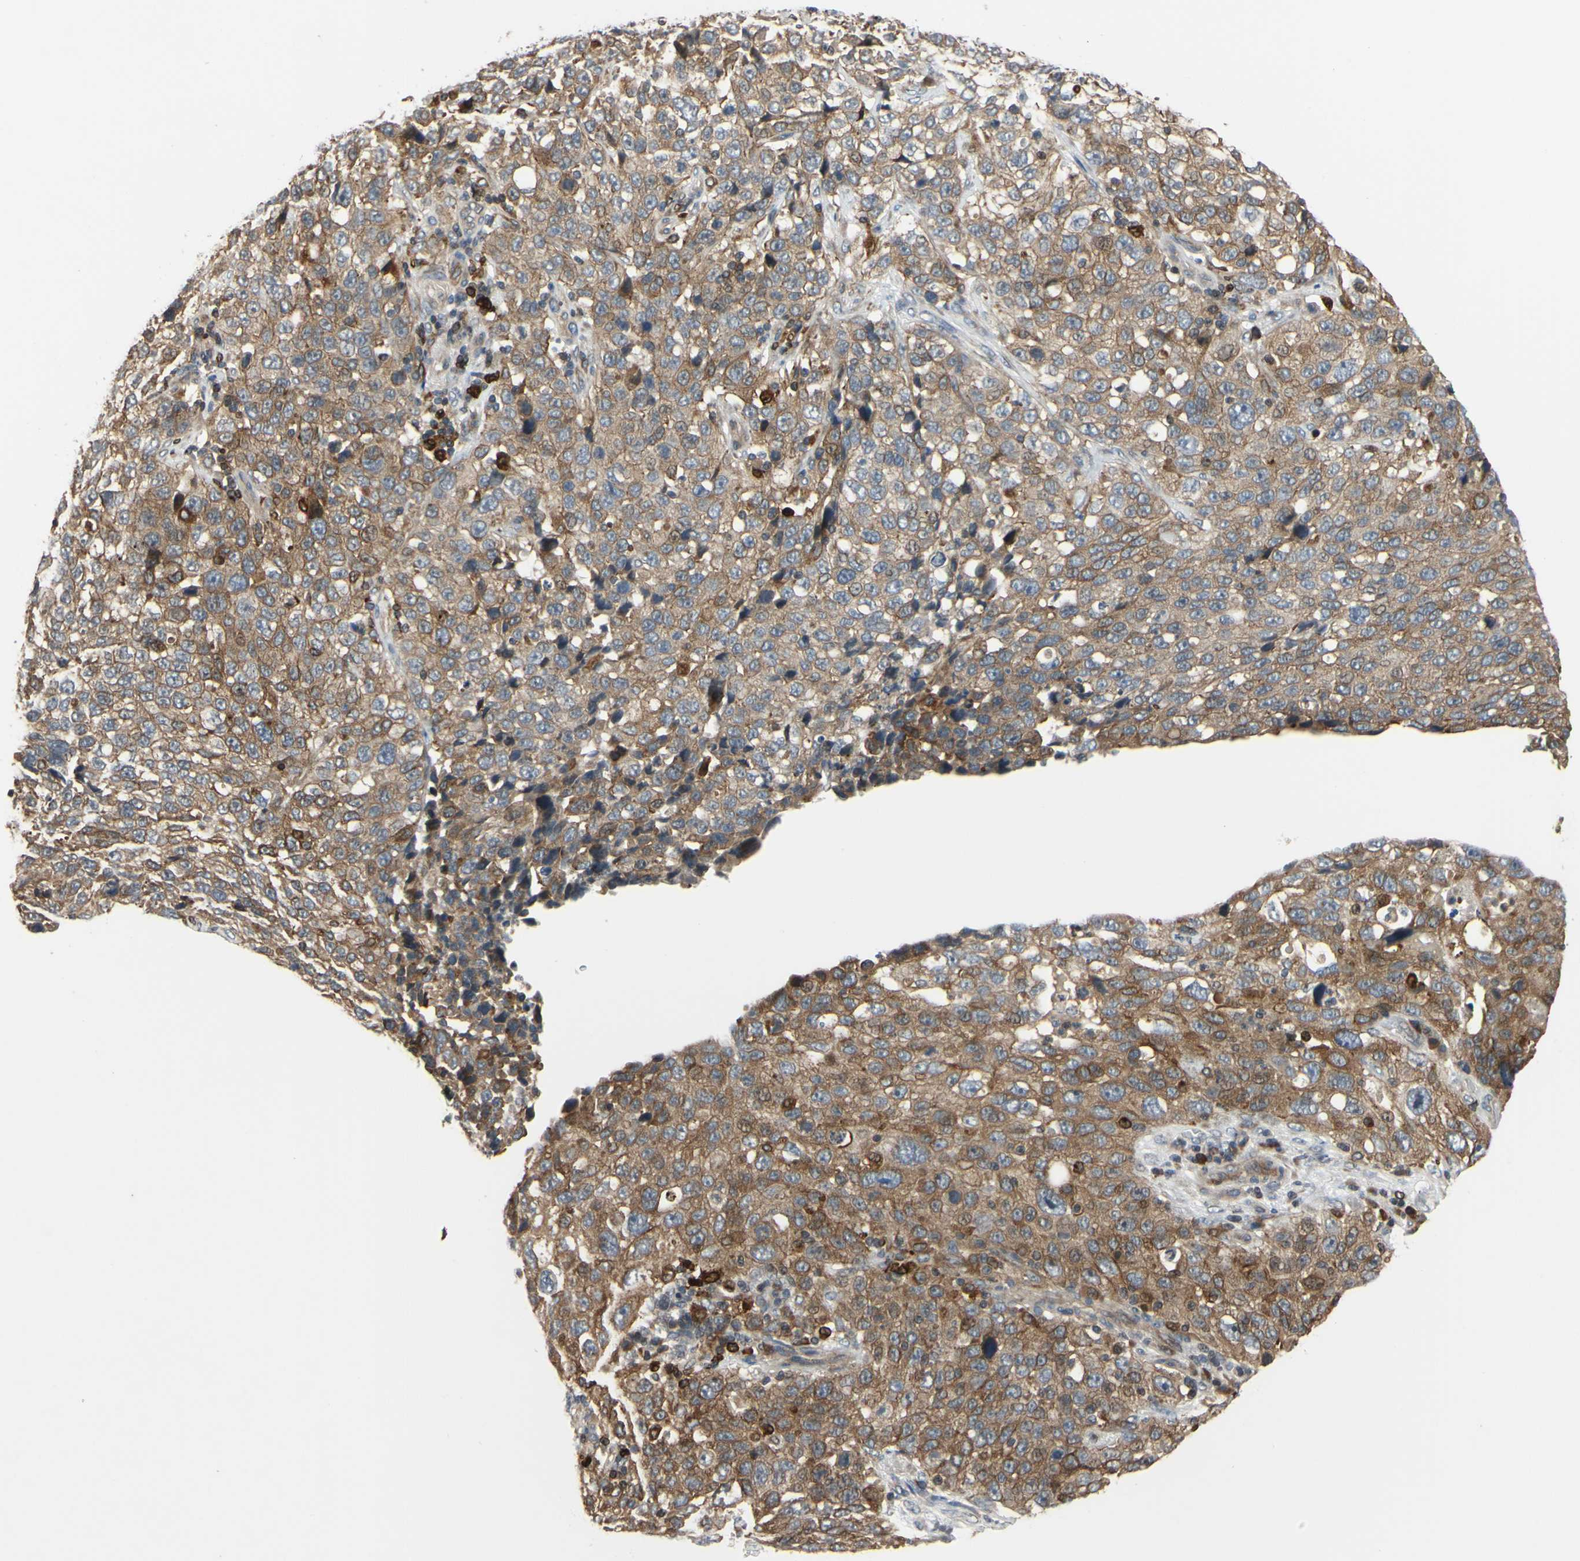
{"staining": {"intensity": "moderate", "quantity": "25%-75%", "location": "cytoplasmic/membranous"}, "tissue": "stomach cancer", "cell_type": "Tumor cells", "image_type": "cancer", "snomed": [{"axis": "morphology", "description": "Normal tissue, NOS"}, {"axis": "morphology", "description": "Adenocarcinoma, NOS"}, {"axis": "topography", "description": "Stomach"}], "caption": "IHC staining of stomach adenocarcinoma, which shows medium levels of moderate cytoplasmic/membranous positivity in about 25%-75% of tumor cells indicating moderate cytoplasmic/membranous protein expression. The staining was performed using DAB (3,3'-diaminobenzidine) (brown) for protein detection and nuclei were counterstained in hematoxylin (blue).", "gene": "PLXNA2", "patient": {"sex": "male", "age": 48}}